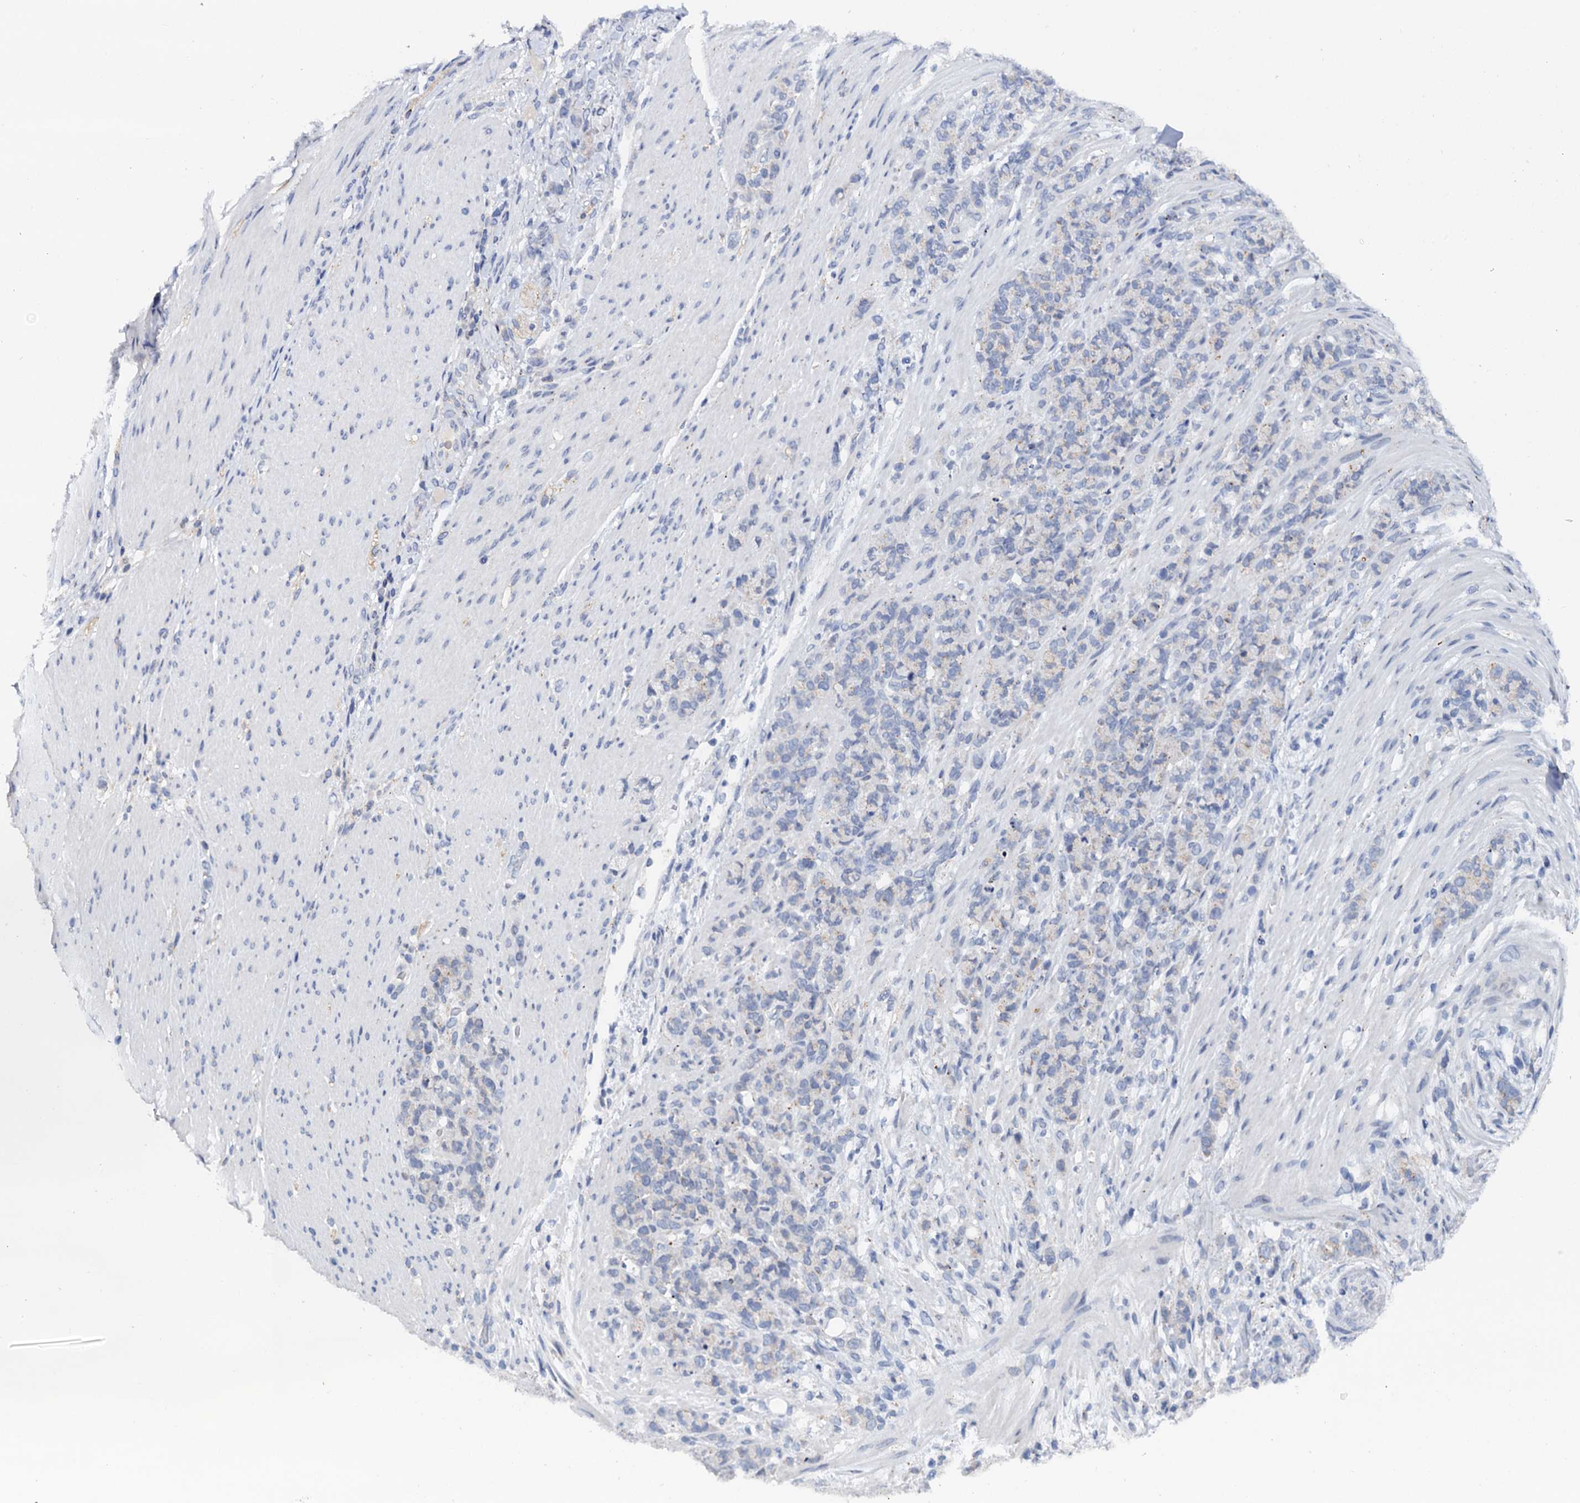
{"staining": {"intensity": "negative", "quantity": "none", "location": "none"}, "tissue": "stomach cancer", "cell_type": "Tumor cells", "image_type": "cancer", "snomed": [{"axis": "morphology", "description": "Adenocarcinoma, NOS"}, {"axis": "topography", "description": "Stomach"}], "caption": "Stomach cancer (adenocarcinoma) was stained to show a protein in brown. There is no significant staining in tumor cells. The staining is performed using DAB brown chromogen with nuclei counter-stained in using hematoxylin.", "gene": "NALF1", "patient": {"sex": "female", "age": 79}}